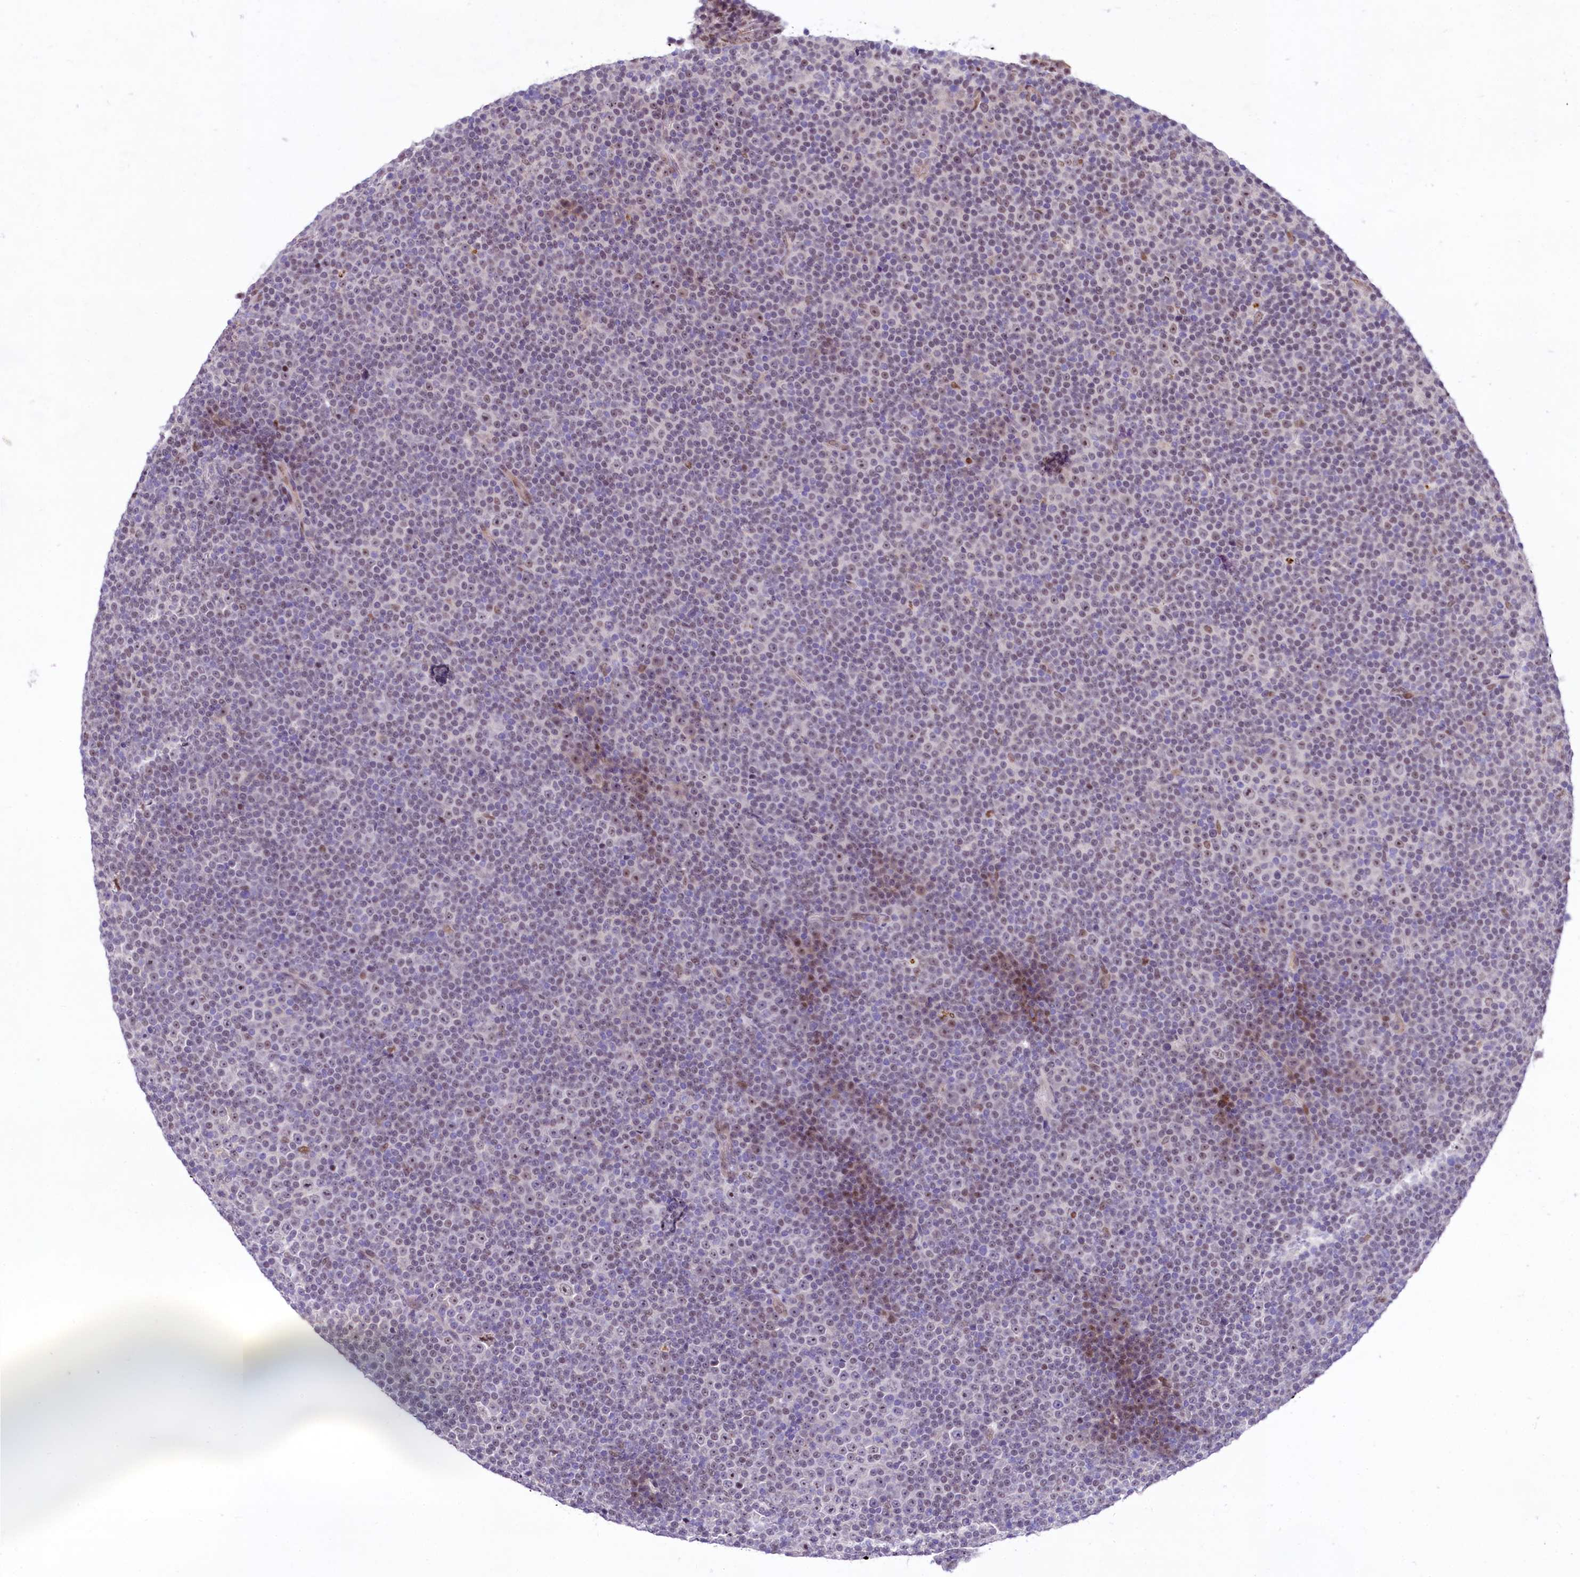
{"staining": {"intensity": "weak", "quantity": "<25%", "location": "nuclear"}, "tissue": "lymphoma", "cell_type": "Tumor cells", "image_type": "cancer", "snomed": [{"axis": "morphology", "description": "Malignant lymphoma, non-Hodgkin's type, Low grade"}, {"axis": "topography", "description": "Lymph node"}], "caption": "This is an IHC photomicrograph of lymphoma. There is no expression in tumor cells.", "gene": "LEUTX", "patient": {"sex": "female", "age": 67}}